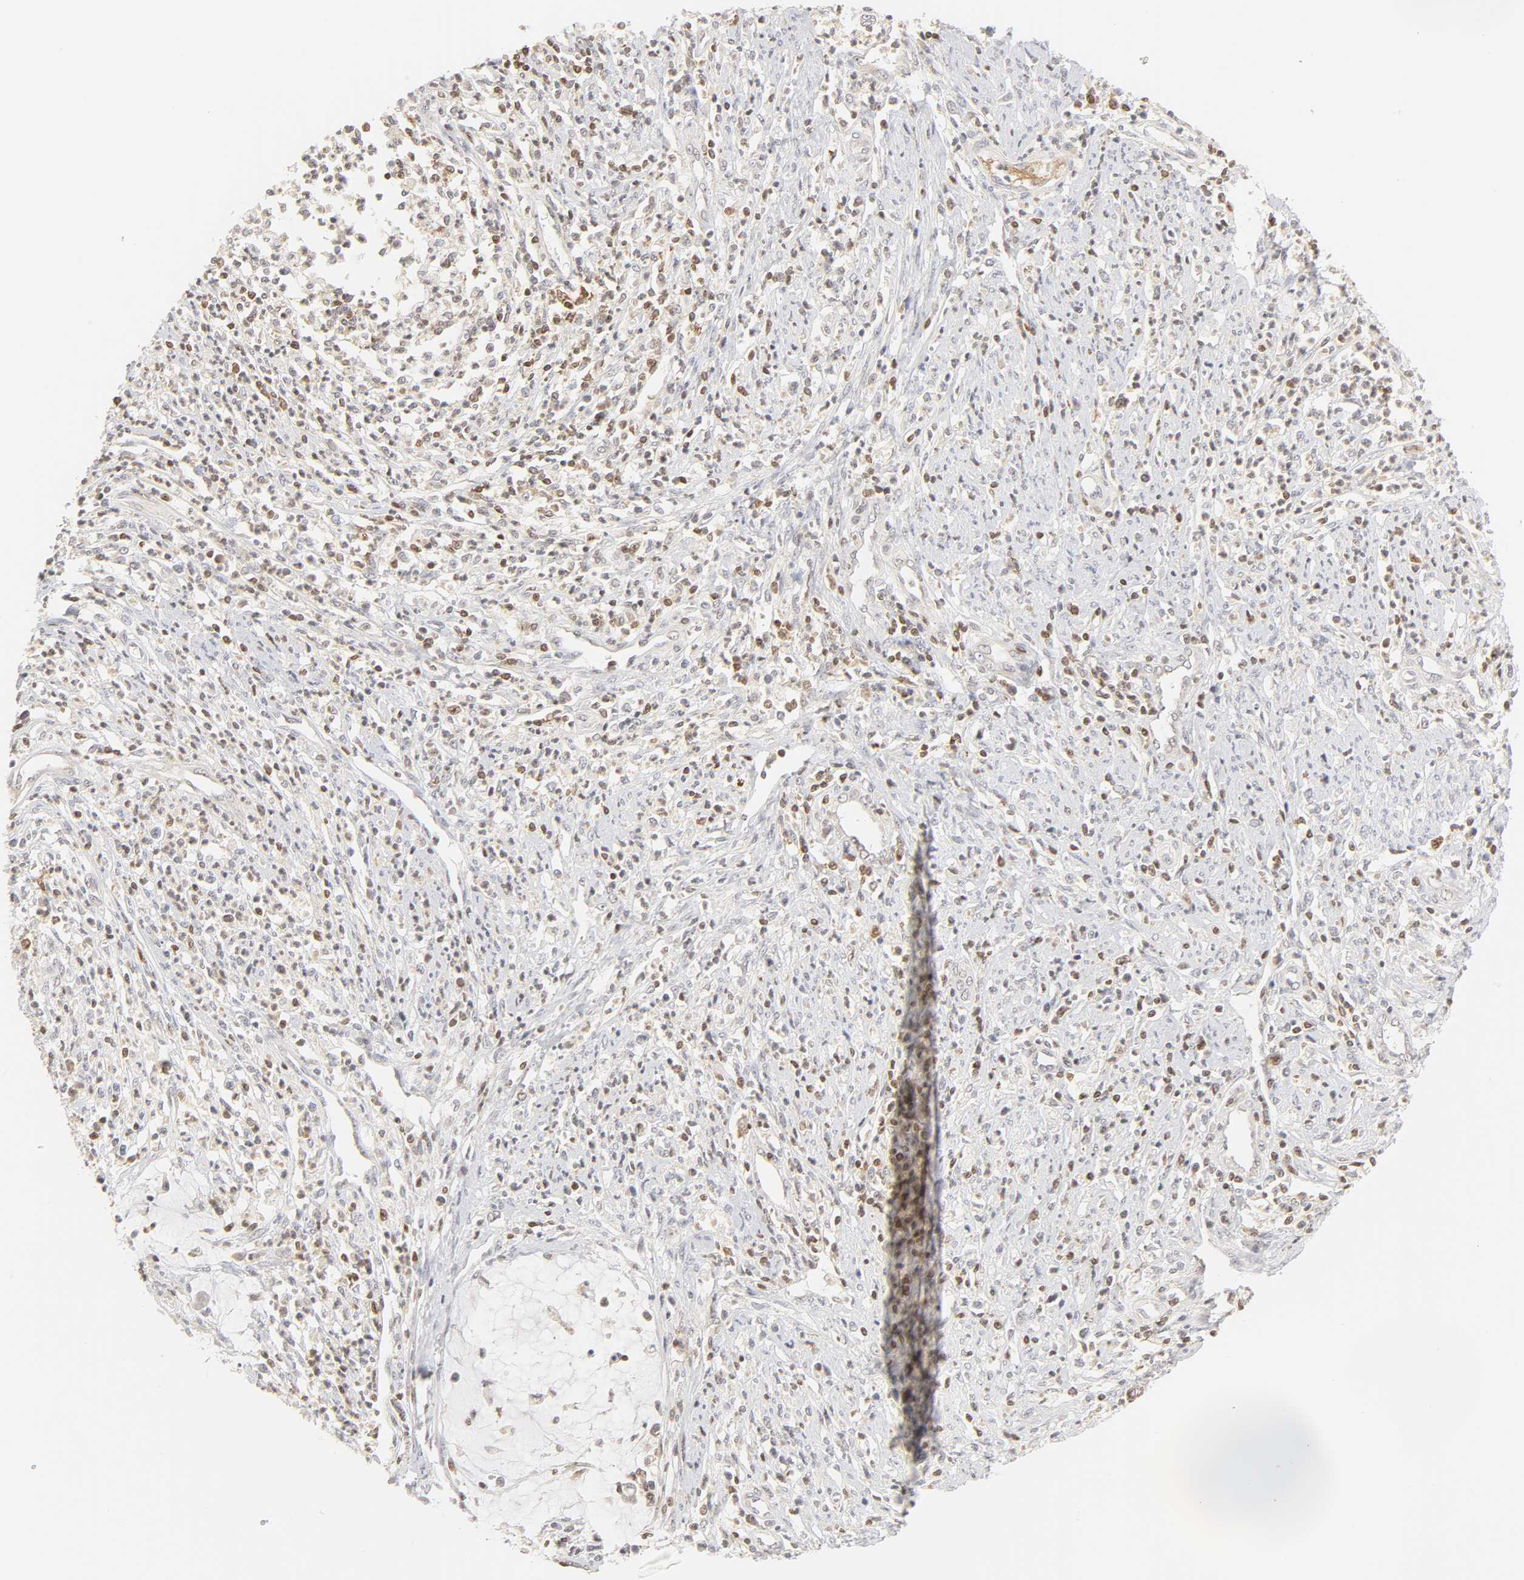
{"staining": {"intensity": "weak", "quantity": "<25%", "location": "cytoplasmic/membranous,nuclear"}, "tissue": "cervical cancer", "cell_type": "Tumor cells", "image_type": "cancer", "snomed": [{"axis": "morphology", "description": "Adenocarcinoma, NOS"}, {"axis": "topography", "description": "Cervix"}], "caption": "Immunohistochemistry (IHC) photomicrograph of human cervical adenocarcinoma stained for a protein (brown), which reveals no staining in tumor cells.", "gene": "KIF2A", "patient": {"sex": "female", "age": 36}}